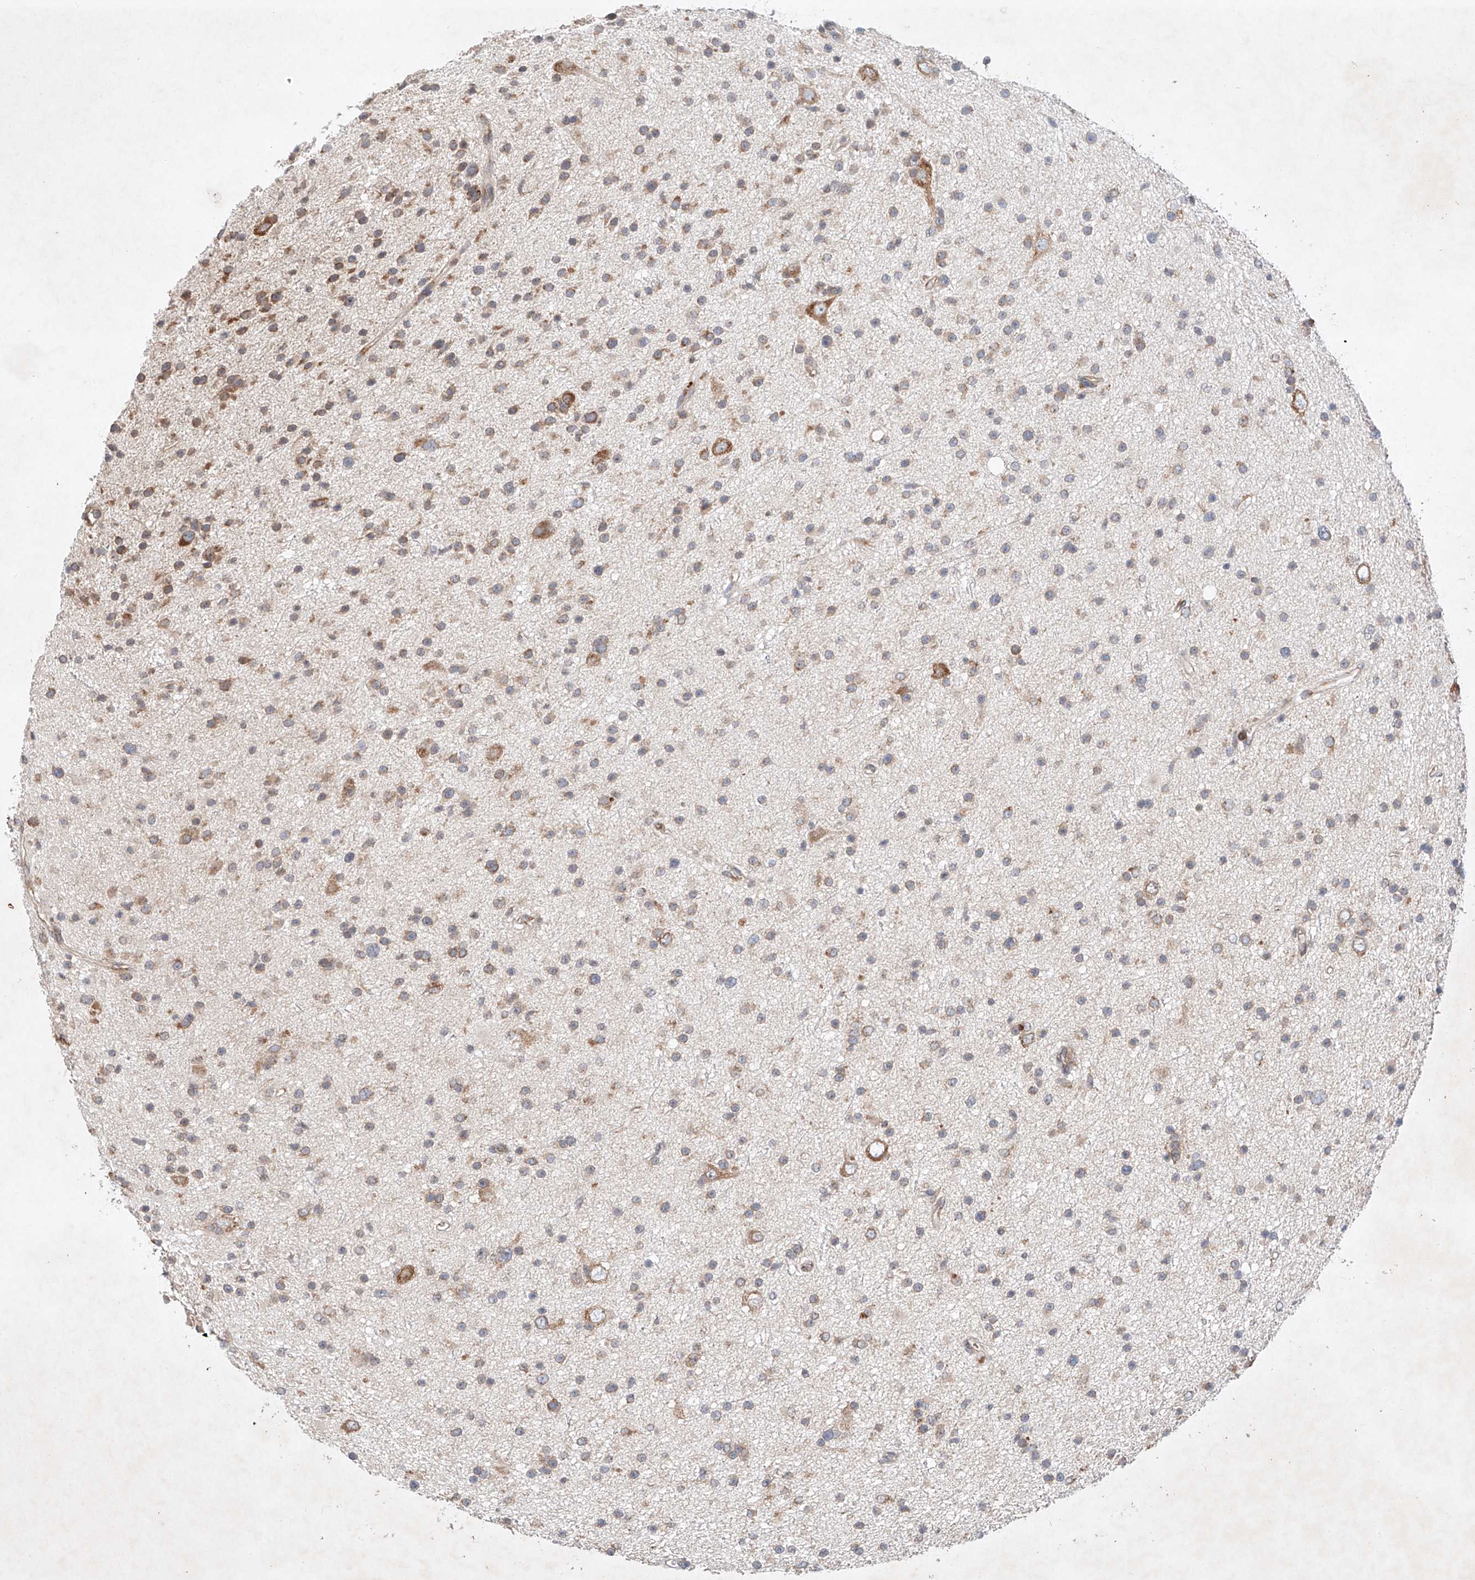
{"staining": {"intensity": "moderate", "quantity": "<25%", "location": "cytoplasmic/membranous"}, "tissue": "glioma", "cell_type": "Tumor cells", "image_type": "cancer", "snomed": [{"axis": "morphology", "description": "Glioma, malignant, Low grade"}, {"axis": "topography", "description": "Cerebral cortex"}], "caption": "Immunohistochemical staining of human glioma reveals moderate cytoplasmic/membranous protein expression in approximately <25% of tumor cells. The protein is shown in brown color, while the nuclei are stained blue.", "gene": "FASTK", "patient": {"sex": "female", "age": 39}}